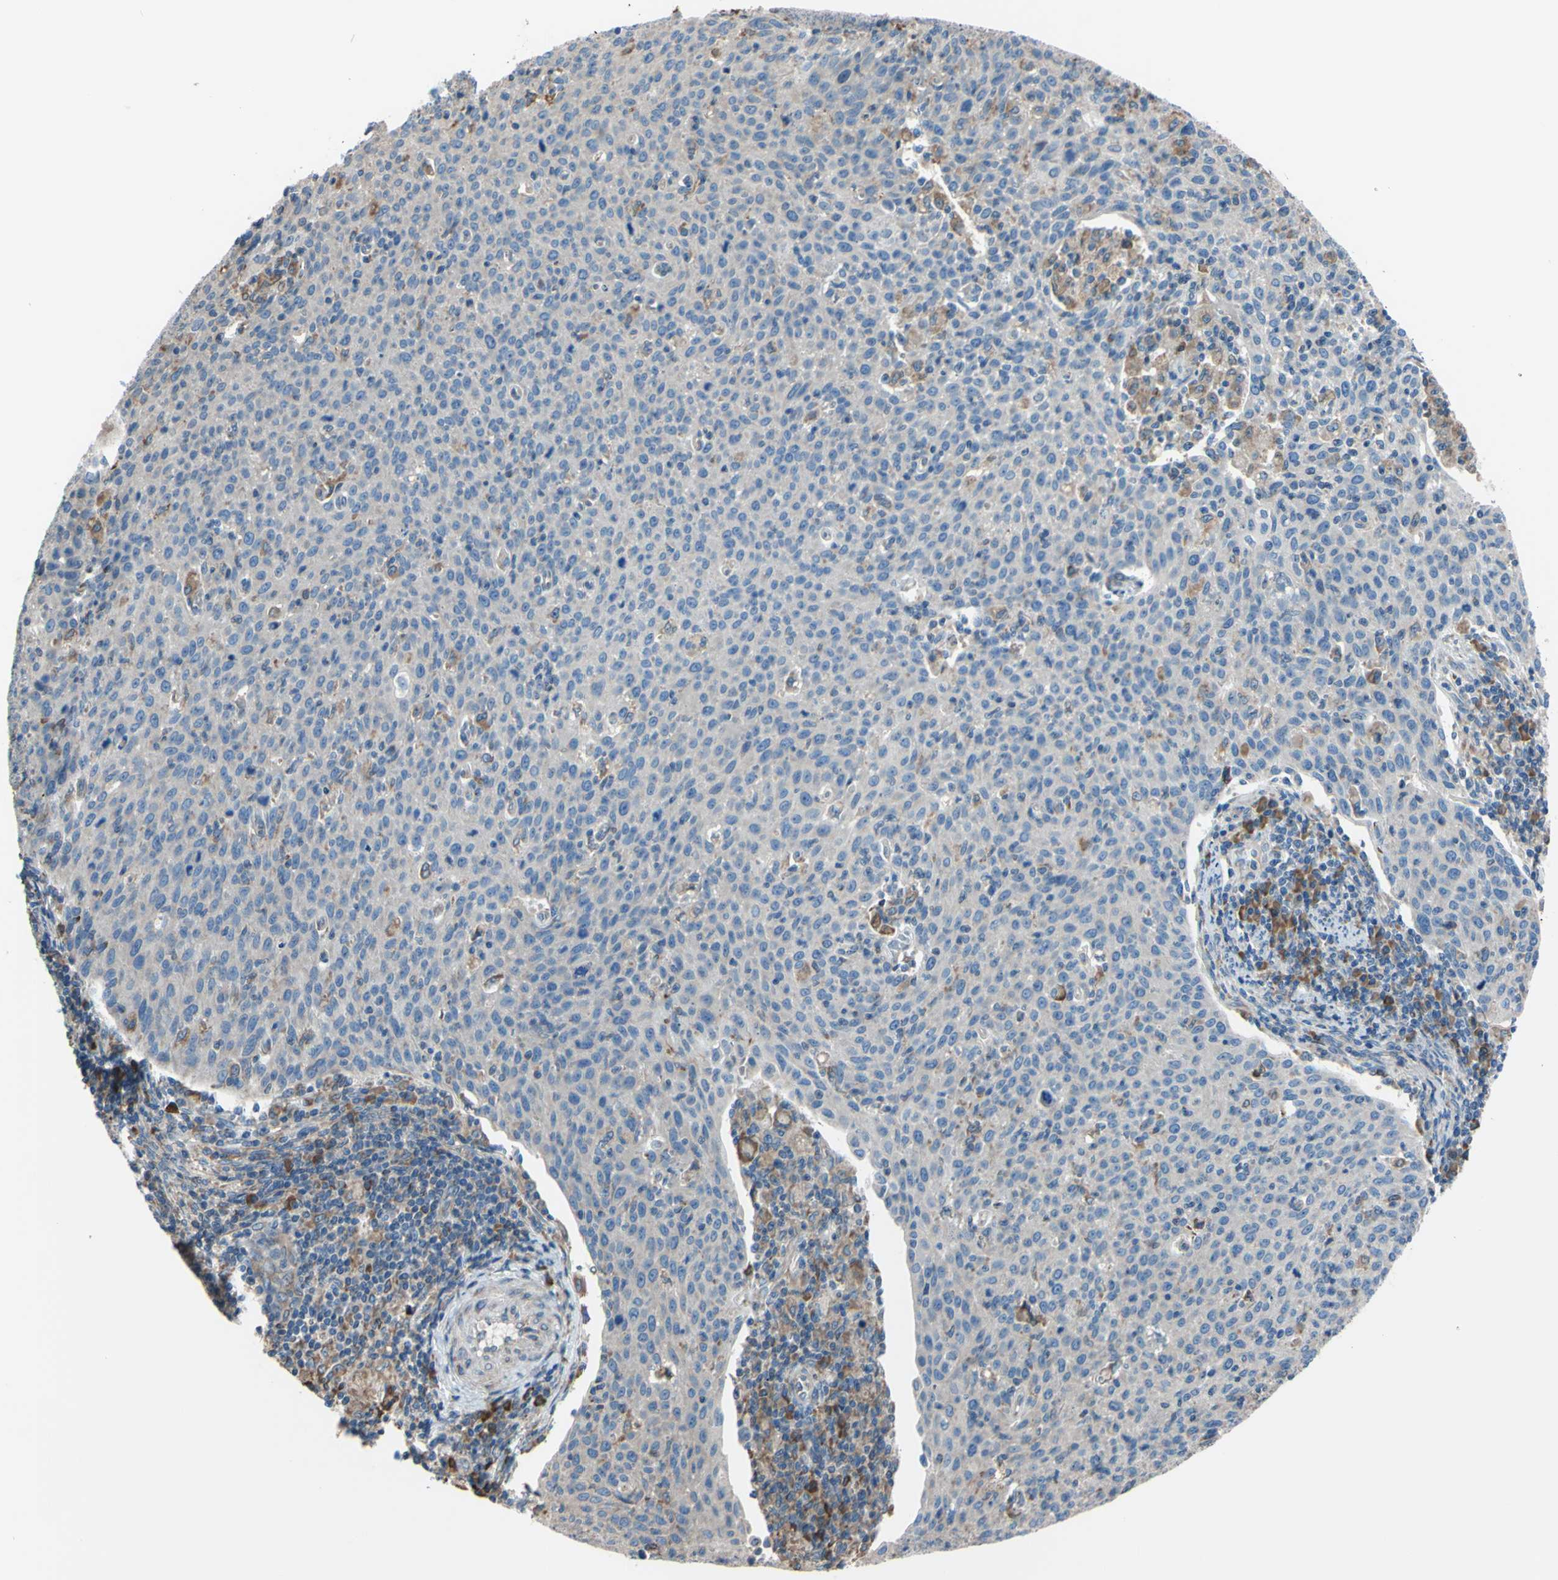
{"staining": {"intensity": "moderate", "quantity": "<25%", "location": "cytoplasmic/membranous"}, "tissue": "cervical cancer", "cell_type": "Tumor cells", "image_type": "cancer", "snomed": [{"axis": "morphology", "description": "Squamous cell carcinoma, NOS"}, {"axis": "topography", "description": "Cervix"}], "caption": "Immunohistochemistry histopathology image of cervical cancer (squamous cell carcinoma) stained for a protein (brown), which reveals low levels of moderate cytoplasmic/membranous staining in approximately <25% of tumor cells.", "gene": "BMF", "patient": {"sex": "female", "age": 38}}